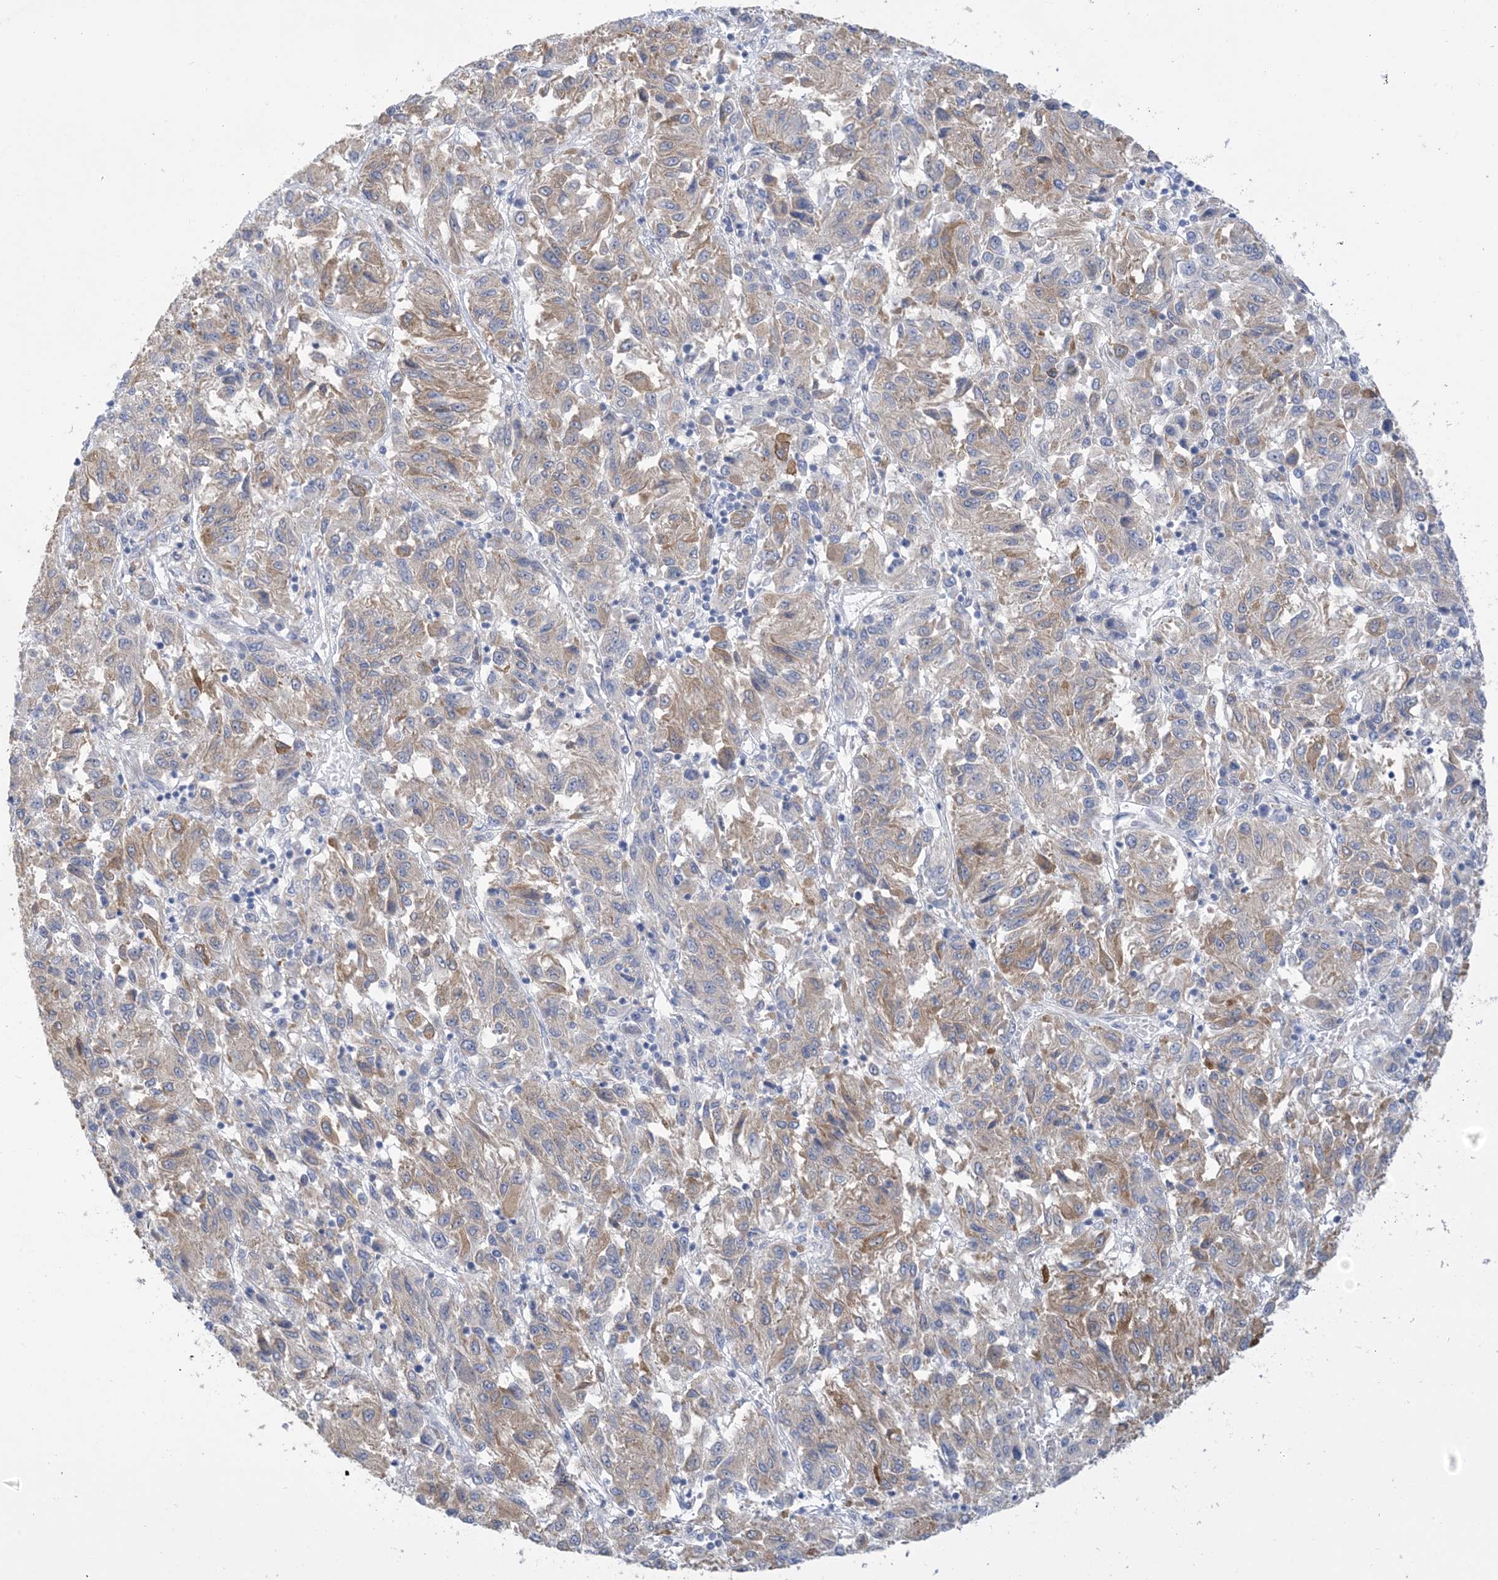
{"staining": {"intensity": "weak", "quantity": "25%-75%", "location": "cytoplasmic/membranous"}, "tissue": "melanoma", "cell_type": "Tumor cells", "image_type": "cancer", "snomed": [{"axis": "morphology", "description": "Malignant melanoma, Metastatic site"}, {"axis": "topography", "description": "Lung"}], "caption": "Weak cytoplasmic/membranous expression is appreciated in about 25%-75% of tumor cells in melanoma.", "gene": "TTYH1", "patient": {"sex": "male", "age": 64}}